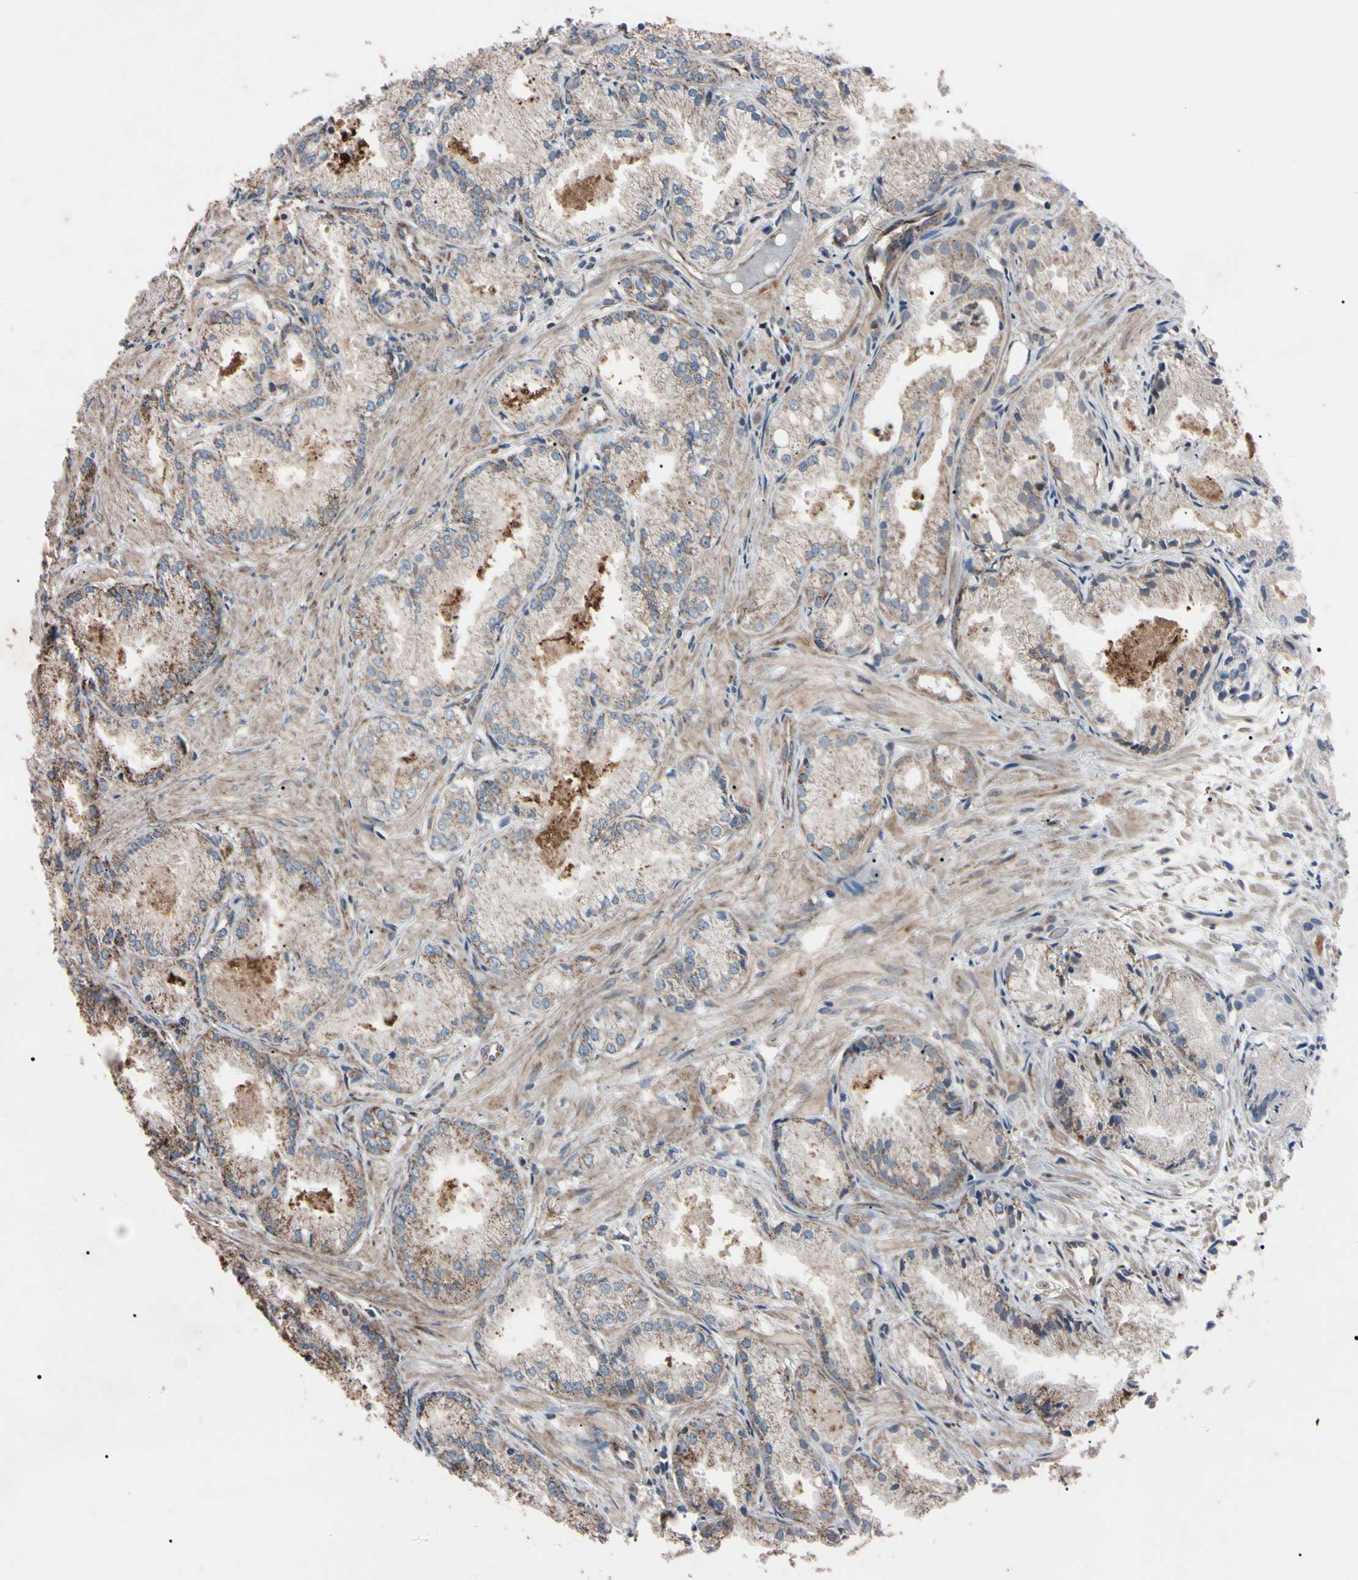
{"staining": {"intensity": "weak", "quantity": ">75%", "location": "cytoplasmic/membranous"}, "tissue": "prostate cancer", "cell_type": "Tumor cells", "image_type": "cancer", "snomed": [{"axis": "morphology", "description": "Adenocarcinoma, Low grade"}, {"axis": "topography", "description": "Prostate"}], "caption": "Weak cytoplasmic/membranous staining for a protein is present in about >75% of tumor cells of prostate low-grade adenocarcinoma using IHC.", "gene": "TNFRSF1A", "patient": {"sex": "male", "age": 72}}